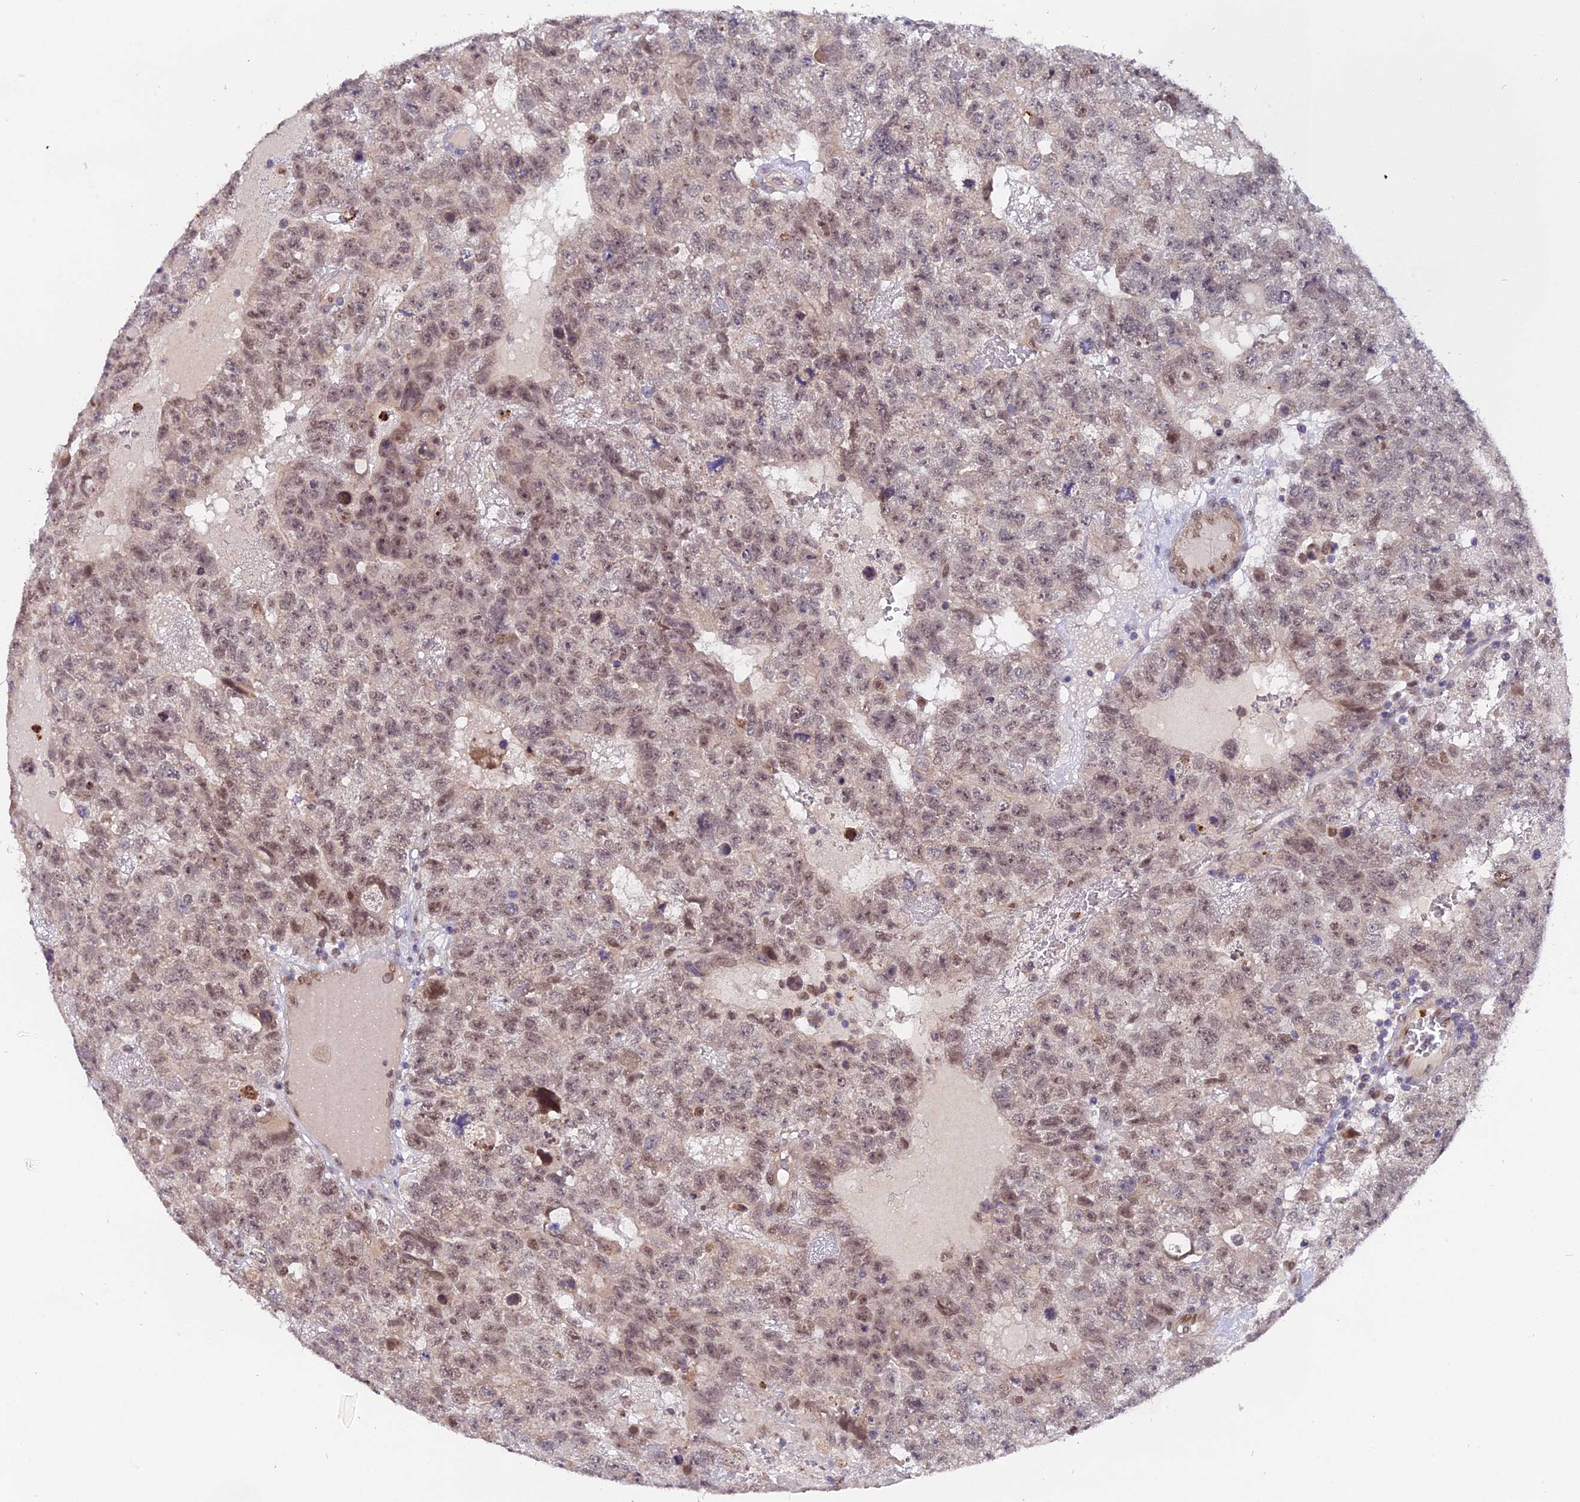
{"staining": {"intensity": "weak", "quantity": ">75%", "location": "nuclear"}, "tissue": "testis cancer", "cell_type": "Tumor cells", "image_type": "cancer", "snomed": [{"axis": "morphology", "description": "Carcinoma, Embryonal, NOS"}, {"axis": "topography", "description": "Testis"}], "caption": "A high-resolution image shows IHC staining of testis embryonal carcinoma, which reveals weak nuclear positivity in about >75% of tumor cells.", "gene": "FAM118B", "patient": {"sex": "male", "age": 26}}